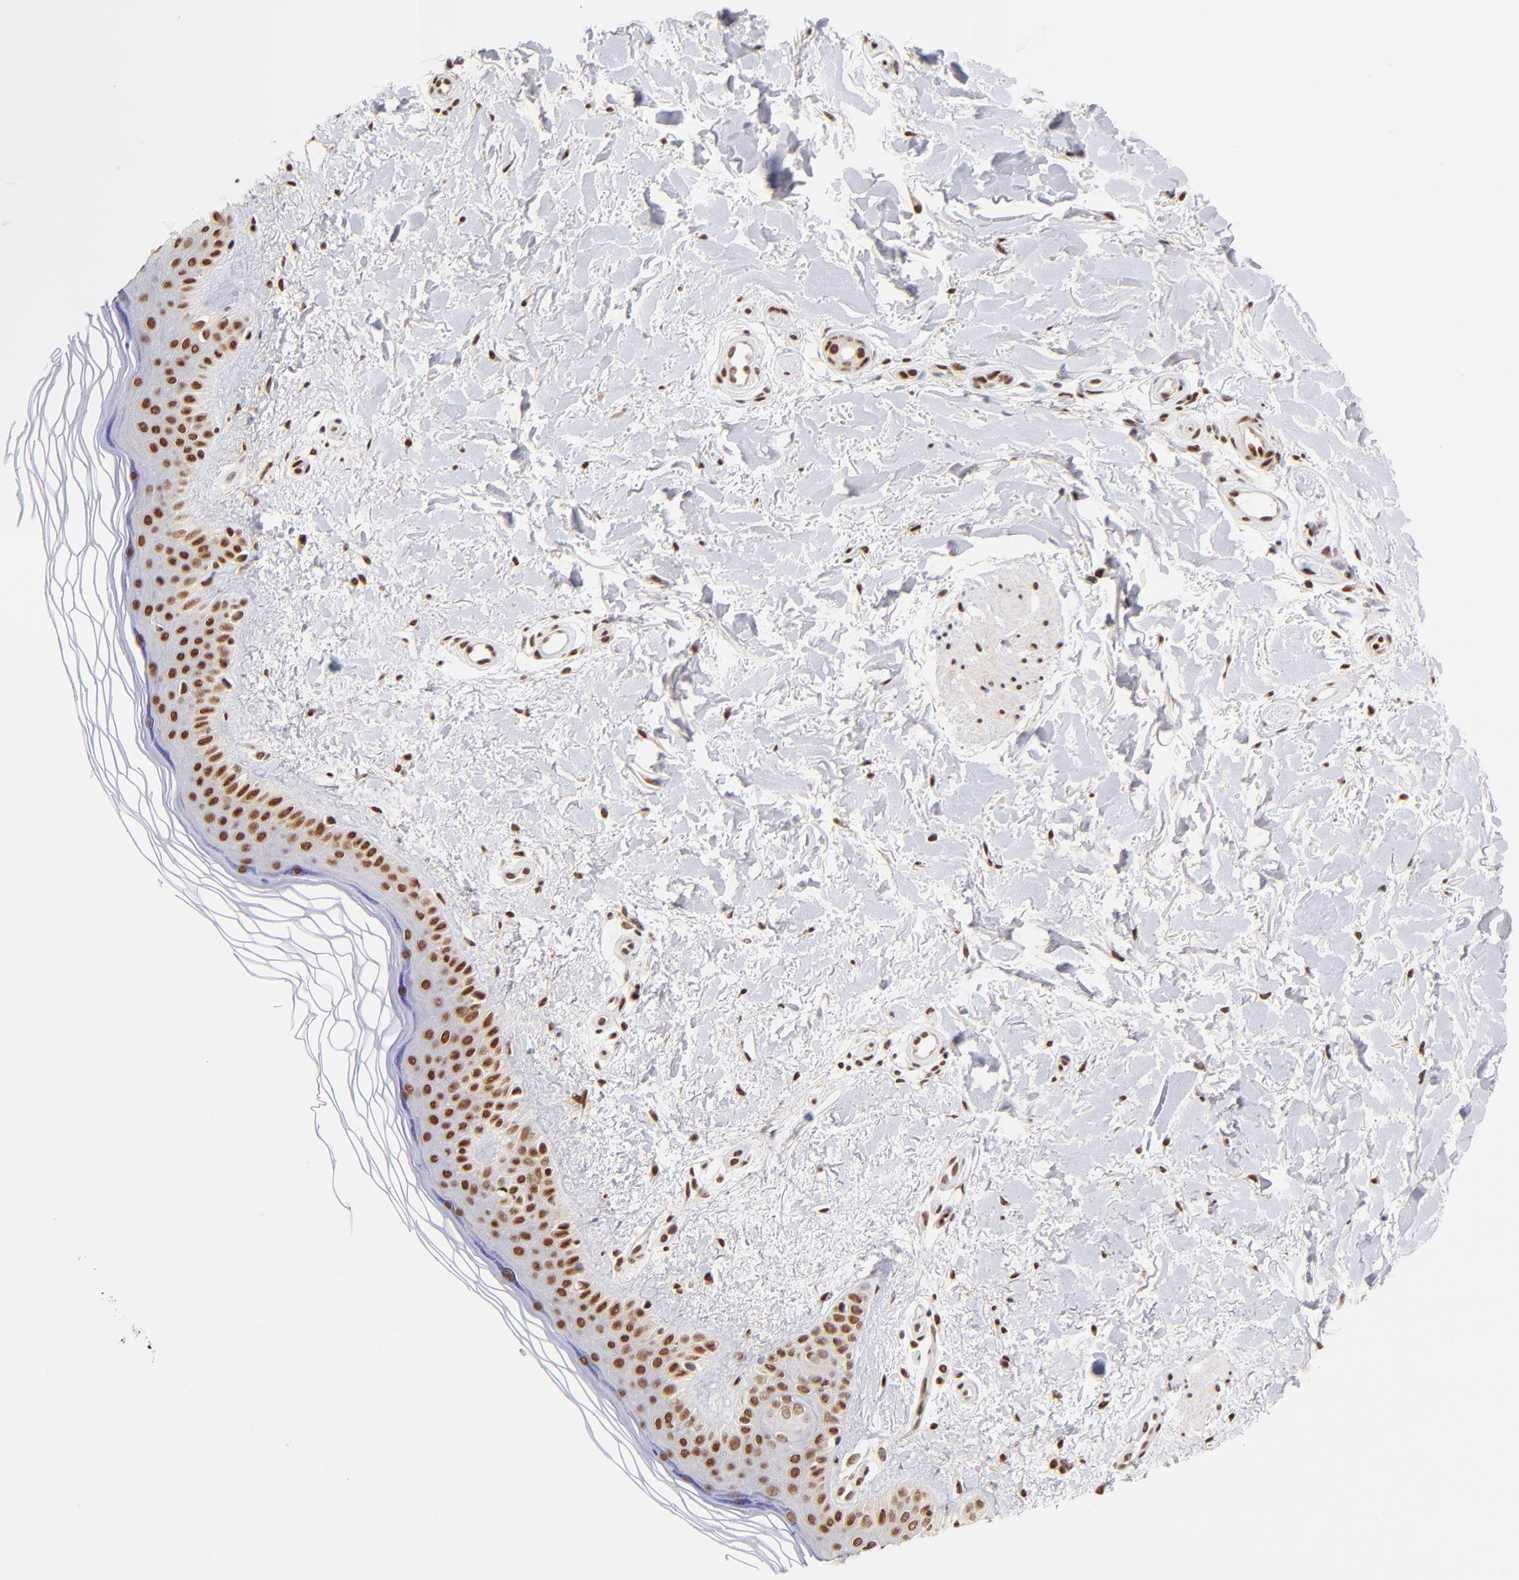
{"staining": {"intensity": "strong", "quantity": ">75%", "location": "nuclear"}, "tissue": "skin", "cell_type": "Fibroblasts", "image_type": "normal", "snomed": [{"axis": "morphology", "description": "Normal tissue, NOS"}, {"axis": "topography", "description": "Skin"}], "caption": "Brown immunohistochemical staining in normal human skin displays strong nuclear expression in about >75% of fibroblasts. Nuclei are stained in blue.", "gene": "MIDEAS", "patient": {"sex": "female", "age": 19}}